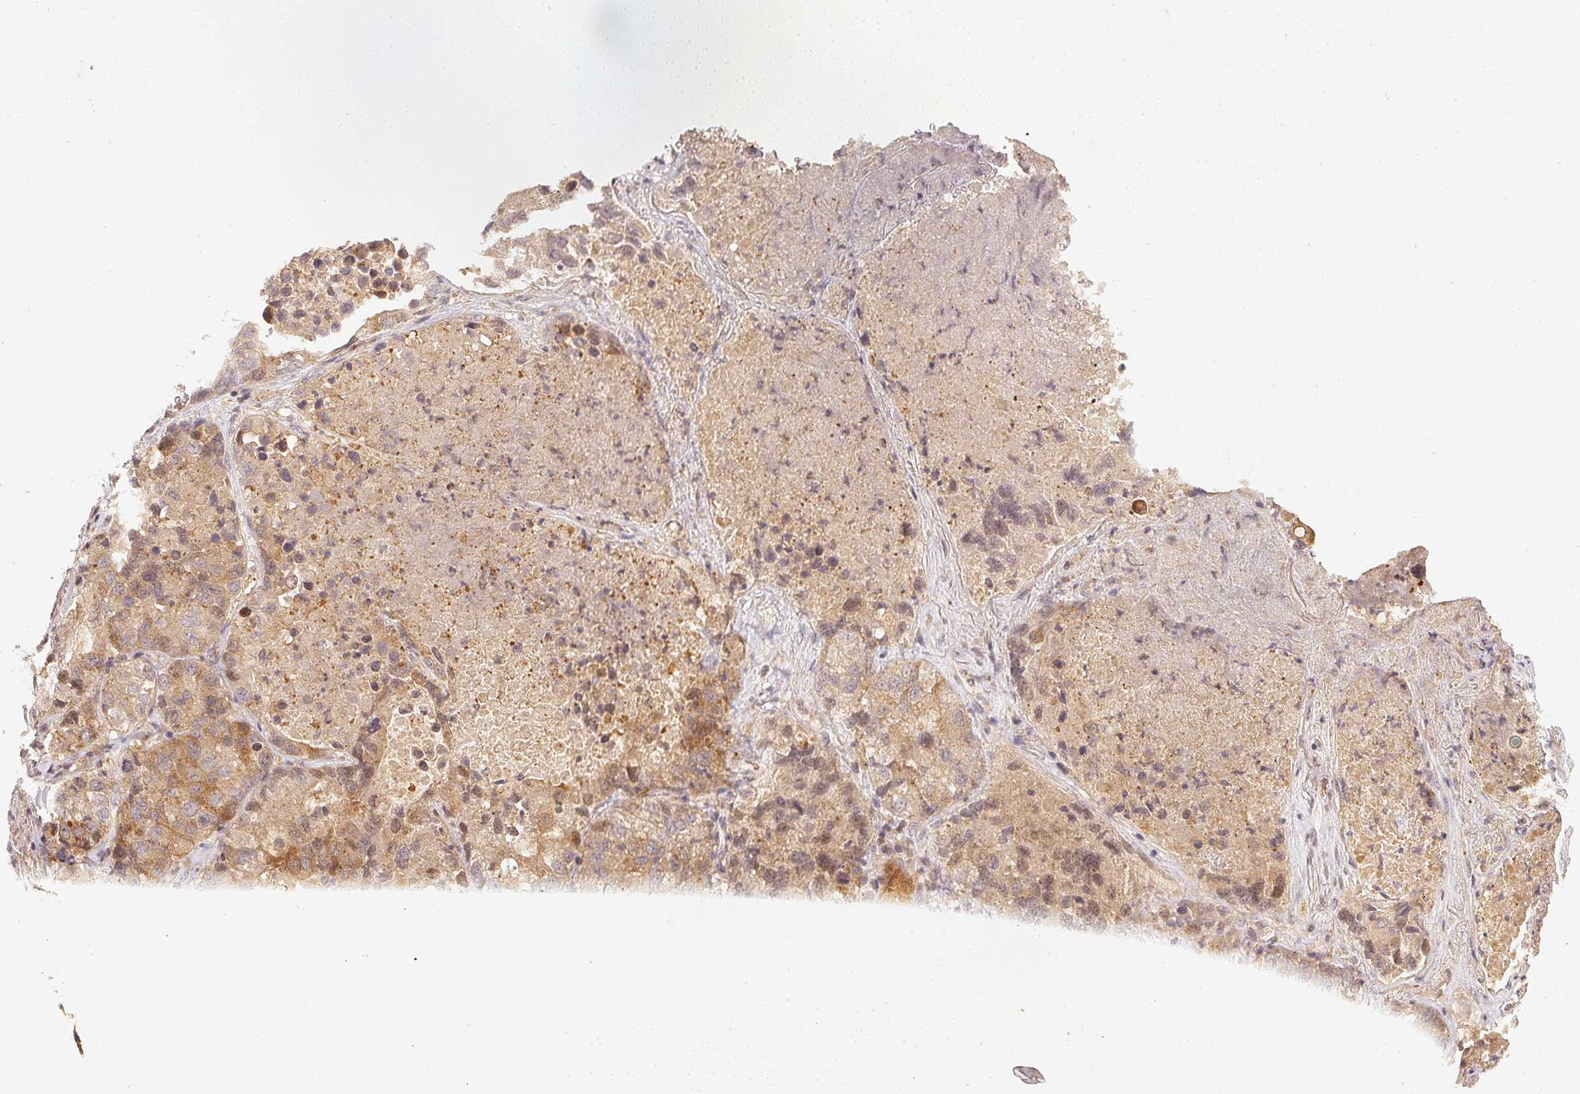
{"staining": {"intensity": "weak", "quantity": "<25%", "location": "cytoplasmic/membranous"}, "tissue": "lung cancer", "cell_type": "Tumor cells", "image_type": "cancer", "snomed": [{"axis": "morphology", "description": "Normal morphology"}, {"axis": "morphology", "description": "Adenocarcinoma, NOS"}, {"axis": "topography", "description": "Lymph node"}, {"axis": "topography", "description": "Lung"}], "caption": "This is a photomicrograph of IHC staining of lung cancer (adenocarcinoma), which shows no staining in tumor cells.", "gene": "SERPINE1", "patient": {"sex": "female", "age": 51}}